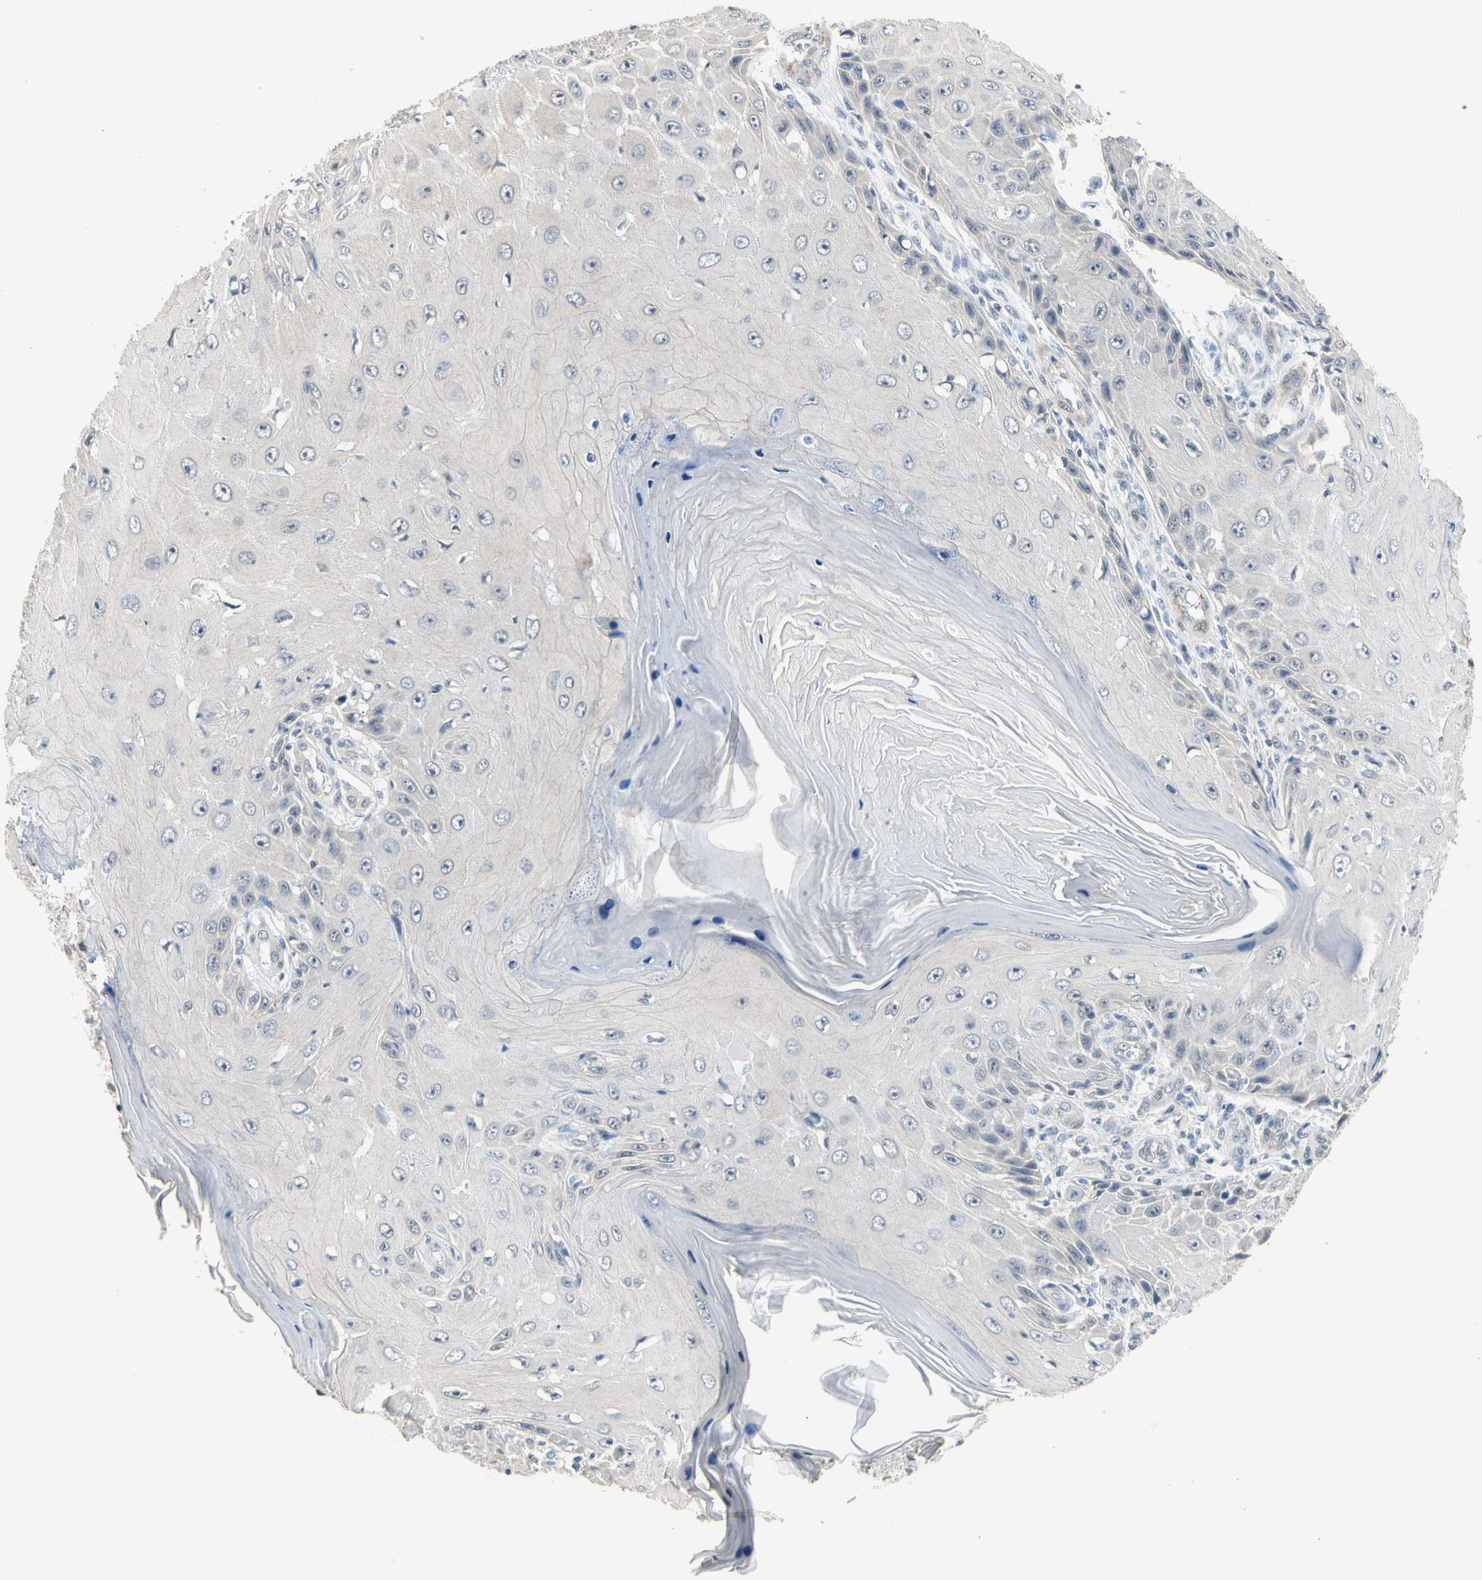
{"staining": {"intensity": "negative", "quantity": "none", "location": "none"}, "tissue": "skin cancer", "cell_type": "Tumor cells", "image_type": "cancer", "snomed": [{"axis": "morphology", "description": "Squamous cell carcinoma, NOS"}, {"axis": "topography", "description": "Skin"}], "caption": "This is an immunohistochemistry photomicrograph of human skin cancer. There is no positivity in tumor cells.", "gene": "GREM1", "patient": {"sex": "female", "age": 73}}